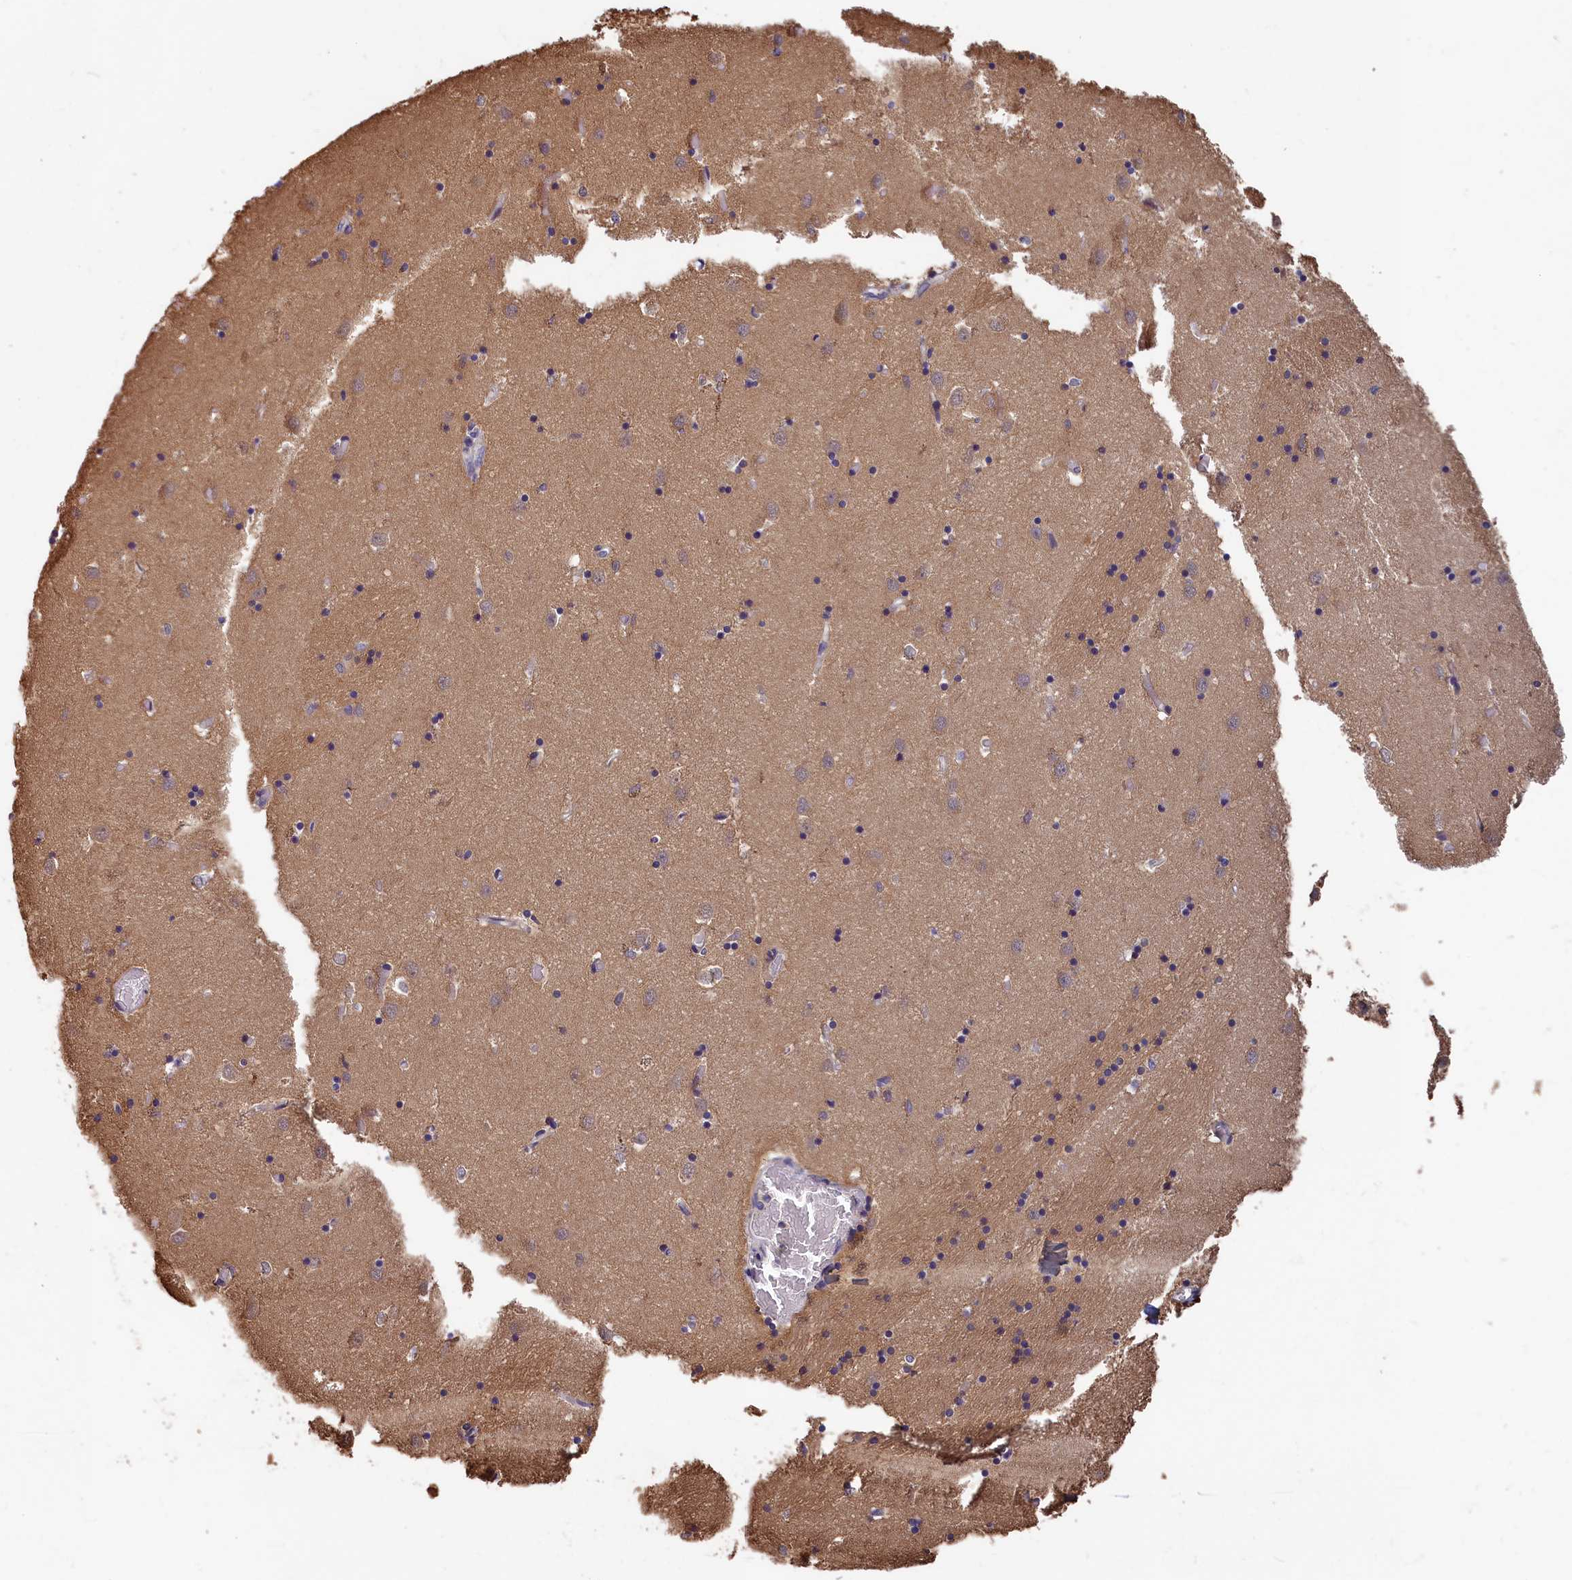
{"staining": {"intensity": "weak", "quantity": "<25%", "location": "cytoplasmic/membranous"}, "tissue": "caudate", "cell_type": "Glial cells", "image_type": "normal", "snomed": [{"axis": "morphology", "description": "Normal tissue, NOS"}, {"axis": "topography", "description": "Lateral ventricle wall"}], "caption": "Immunohistochemistry histopathology image of normal caudate: caudate stained with DAB shows no significant protein expression in glial cells.", "gene": "TMEM116", "patient": {"sex": "male", "age": 70}}